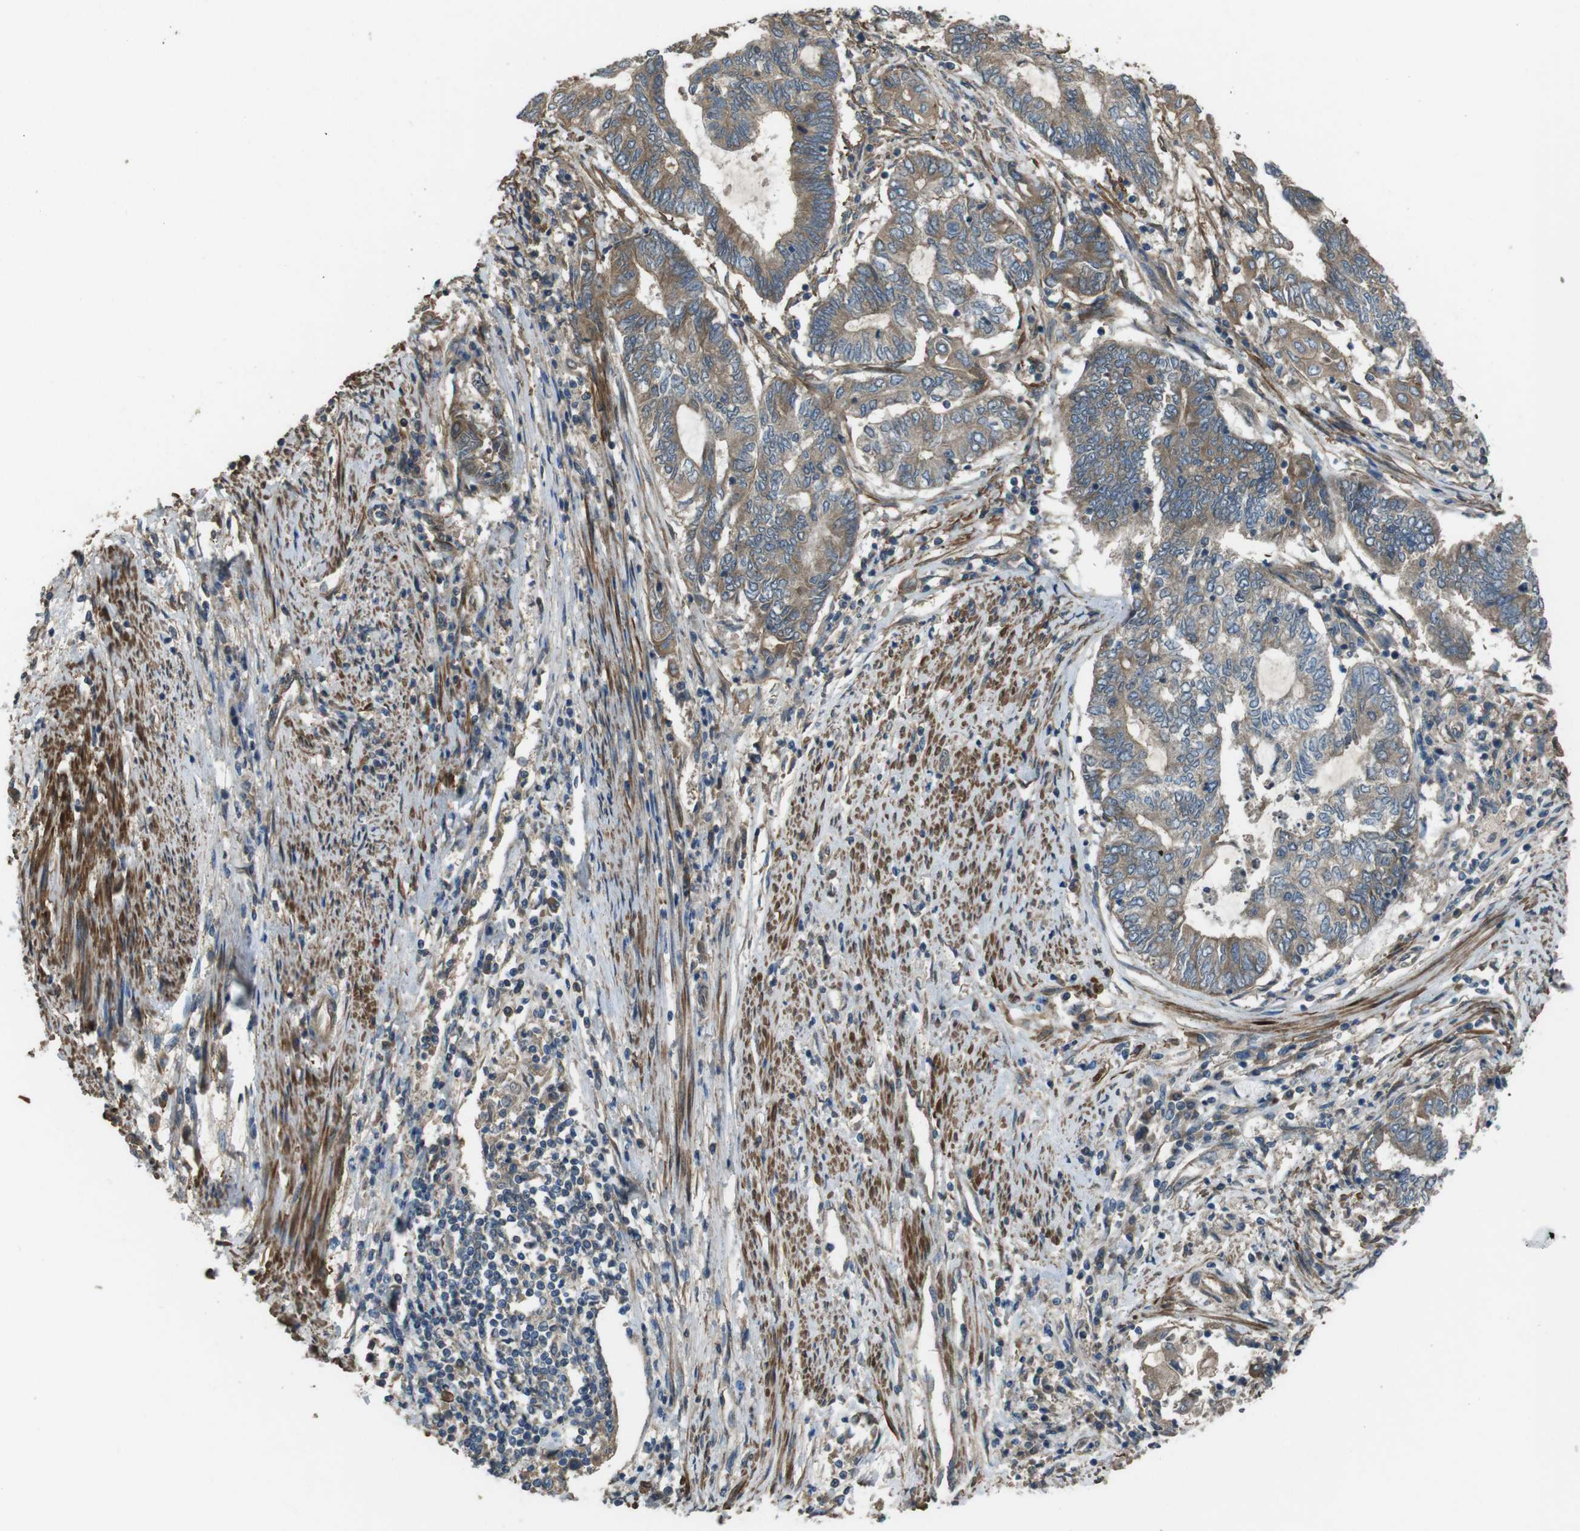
{"staining": {"intensity": "moderate", "quantity": ">75%", "location": "cytoplasmic/membranous"}, "tissue": "endometrial cancer", "cell_type": "Tumor cells", "image_type": "cancer", "snomed": [{"axis": "morphology", "description": "Adenocarcinoma, NOS"}, {"axis": "topography", "description": "Uterus"}, {"axis": "topography", "description": "Endometrium"}], "caption": "Moderate cytoplasmic/membranous protein expression is present in about >75% of tumor cells in endometrial adenocarcinoma. Ihc stains the protein in brown and the nuclei are stained blue.", "gene": "FUT2", "patient": {"sex": "female", "age": 70}}